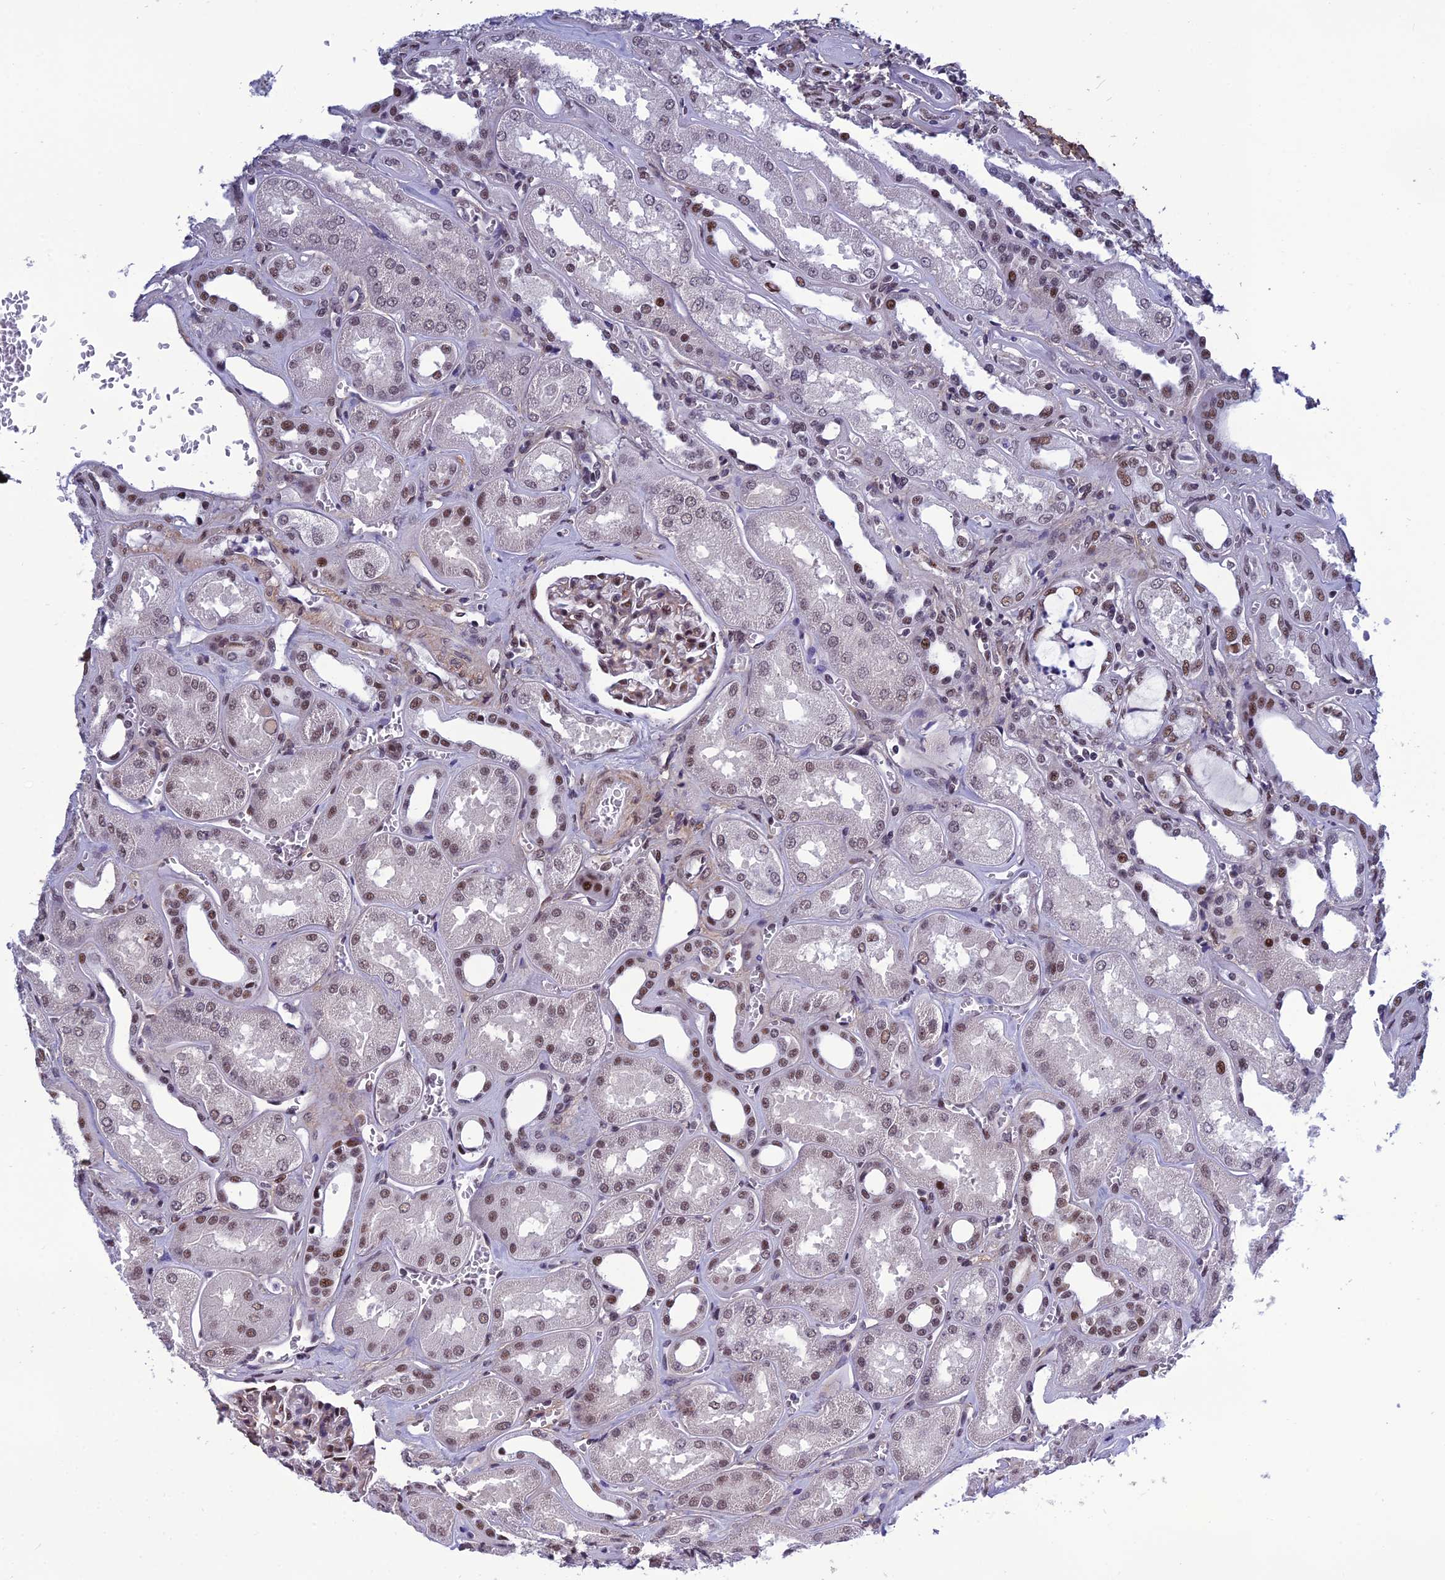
{"staining": {"intensity": "moderate", "quantity": ">75%", "location": "nuclear"}, "tissue": "kidney", "cell_type": "Cells in glomeruli", "image_type": "normal", "snomed": [{"axis": "morphology", "description": "Normal tissue, NOS"}, {"axis": "morphology", "description": "Adenocarcinoma, NOS"}, {"axis": "topography", "description": "Kidney"}], "caption": "Immunohistochemistry staining of normal kidney, which reveals medium levels of moderate nuclear staining in approximately >75% of cells in glomeruli indicating moderate nuclear protein staining. The staining was performed using DAB (3,3'-diaminobenzidine) (brown) for protein detection and nuclei were counterstained in hematoxylin (blue).", "gene": "RSRC1", "patient": {"sex": "female", "age": 68}}